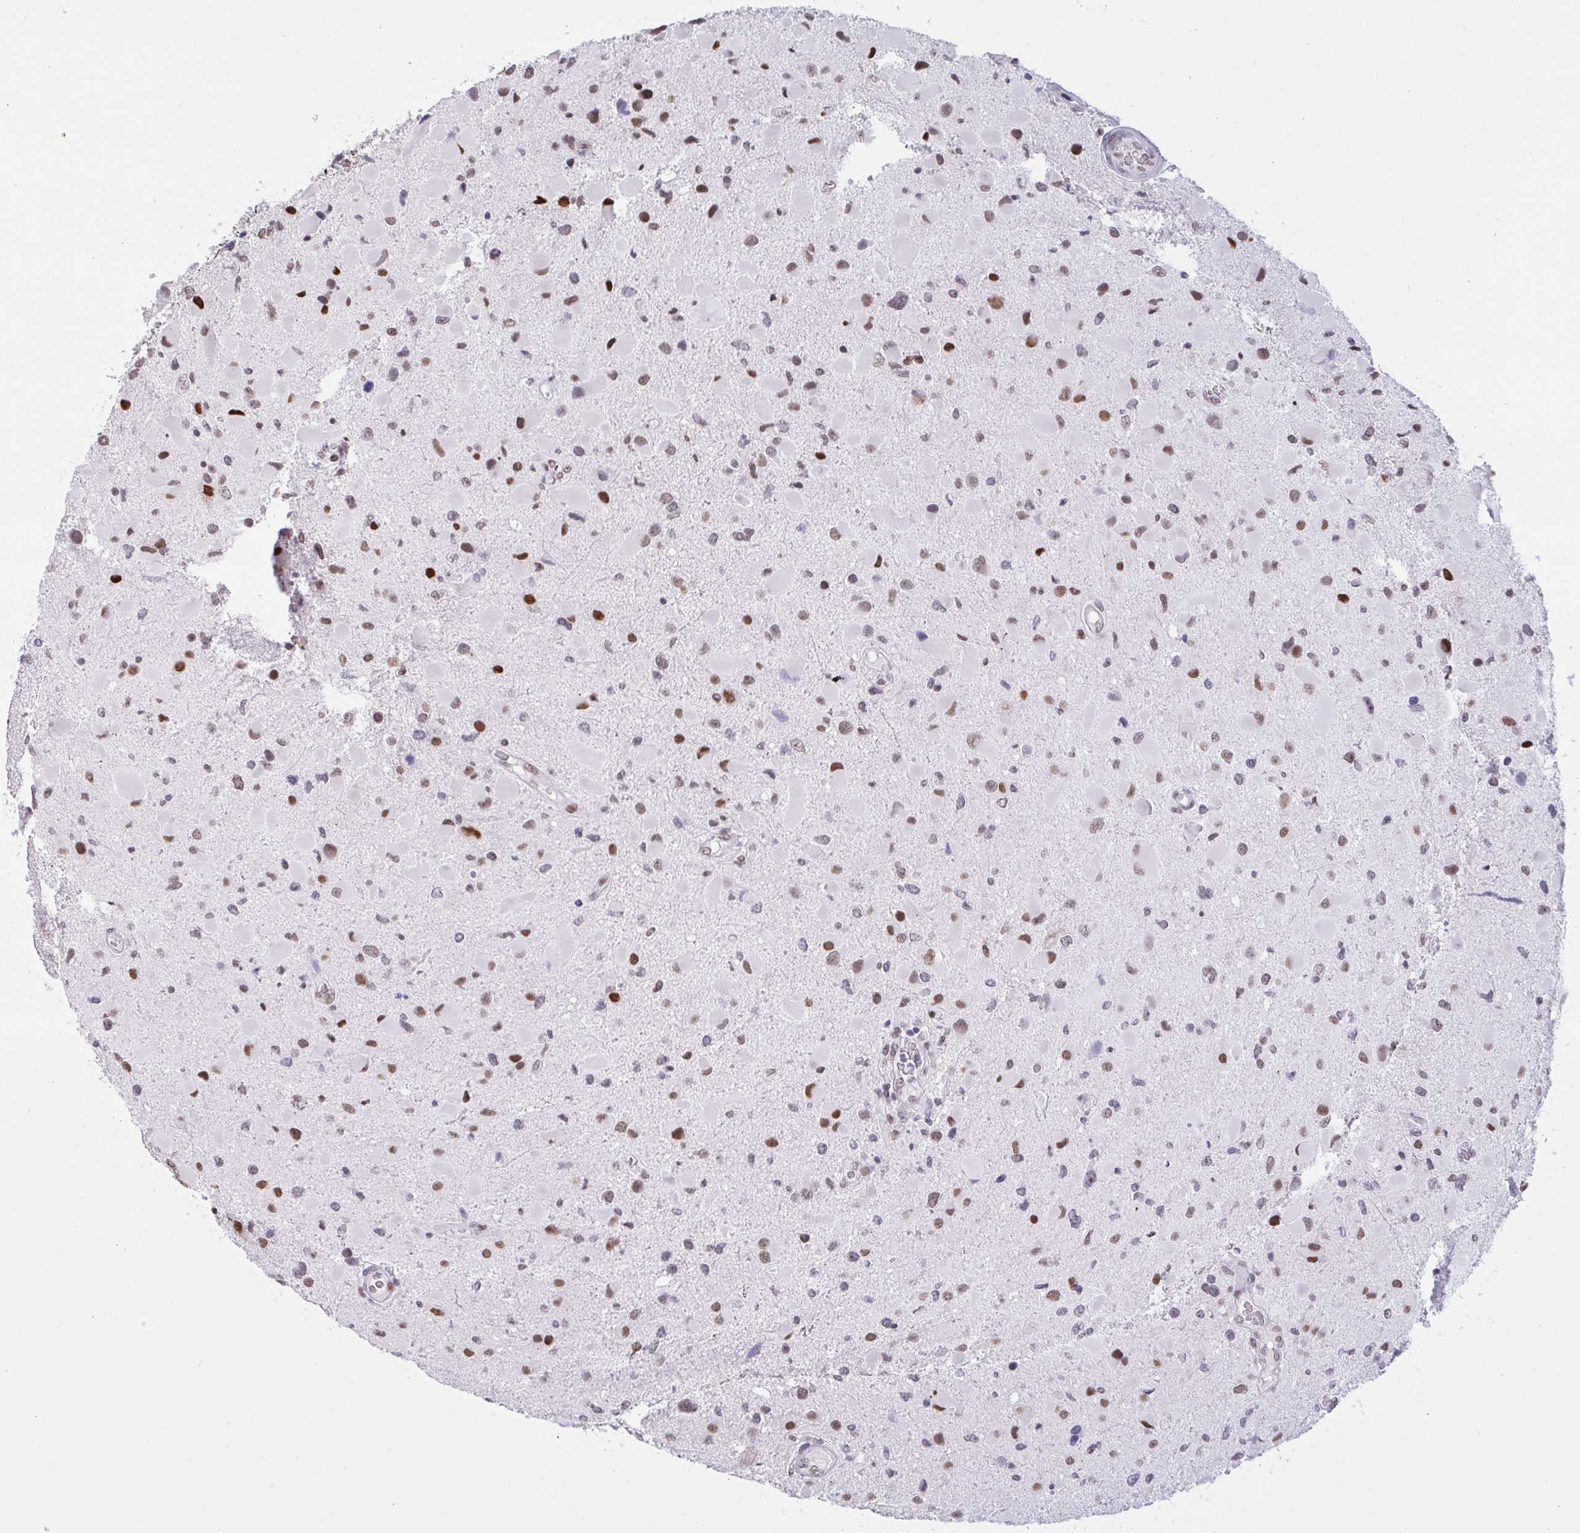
{"staining": {"intensity": "moderate", "quantity": ">75%", "location": "nuclear"}, "tissue": "glioma", "cell_type": "Tumor cells", "image_type": "cancer", "snomed": [{"axis": "morphology", "description": "Glioma, malignant, Low grade"}, {"axis": "topography", "description": "Brain"}], "caption": "Human low-grade glioma (malignant) stained with a protein marker shows moderate staining in tumor cells.", "gene": "CBFA2T2", "patient": {"sex": "female", "age": 32}}